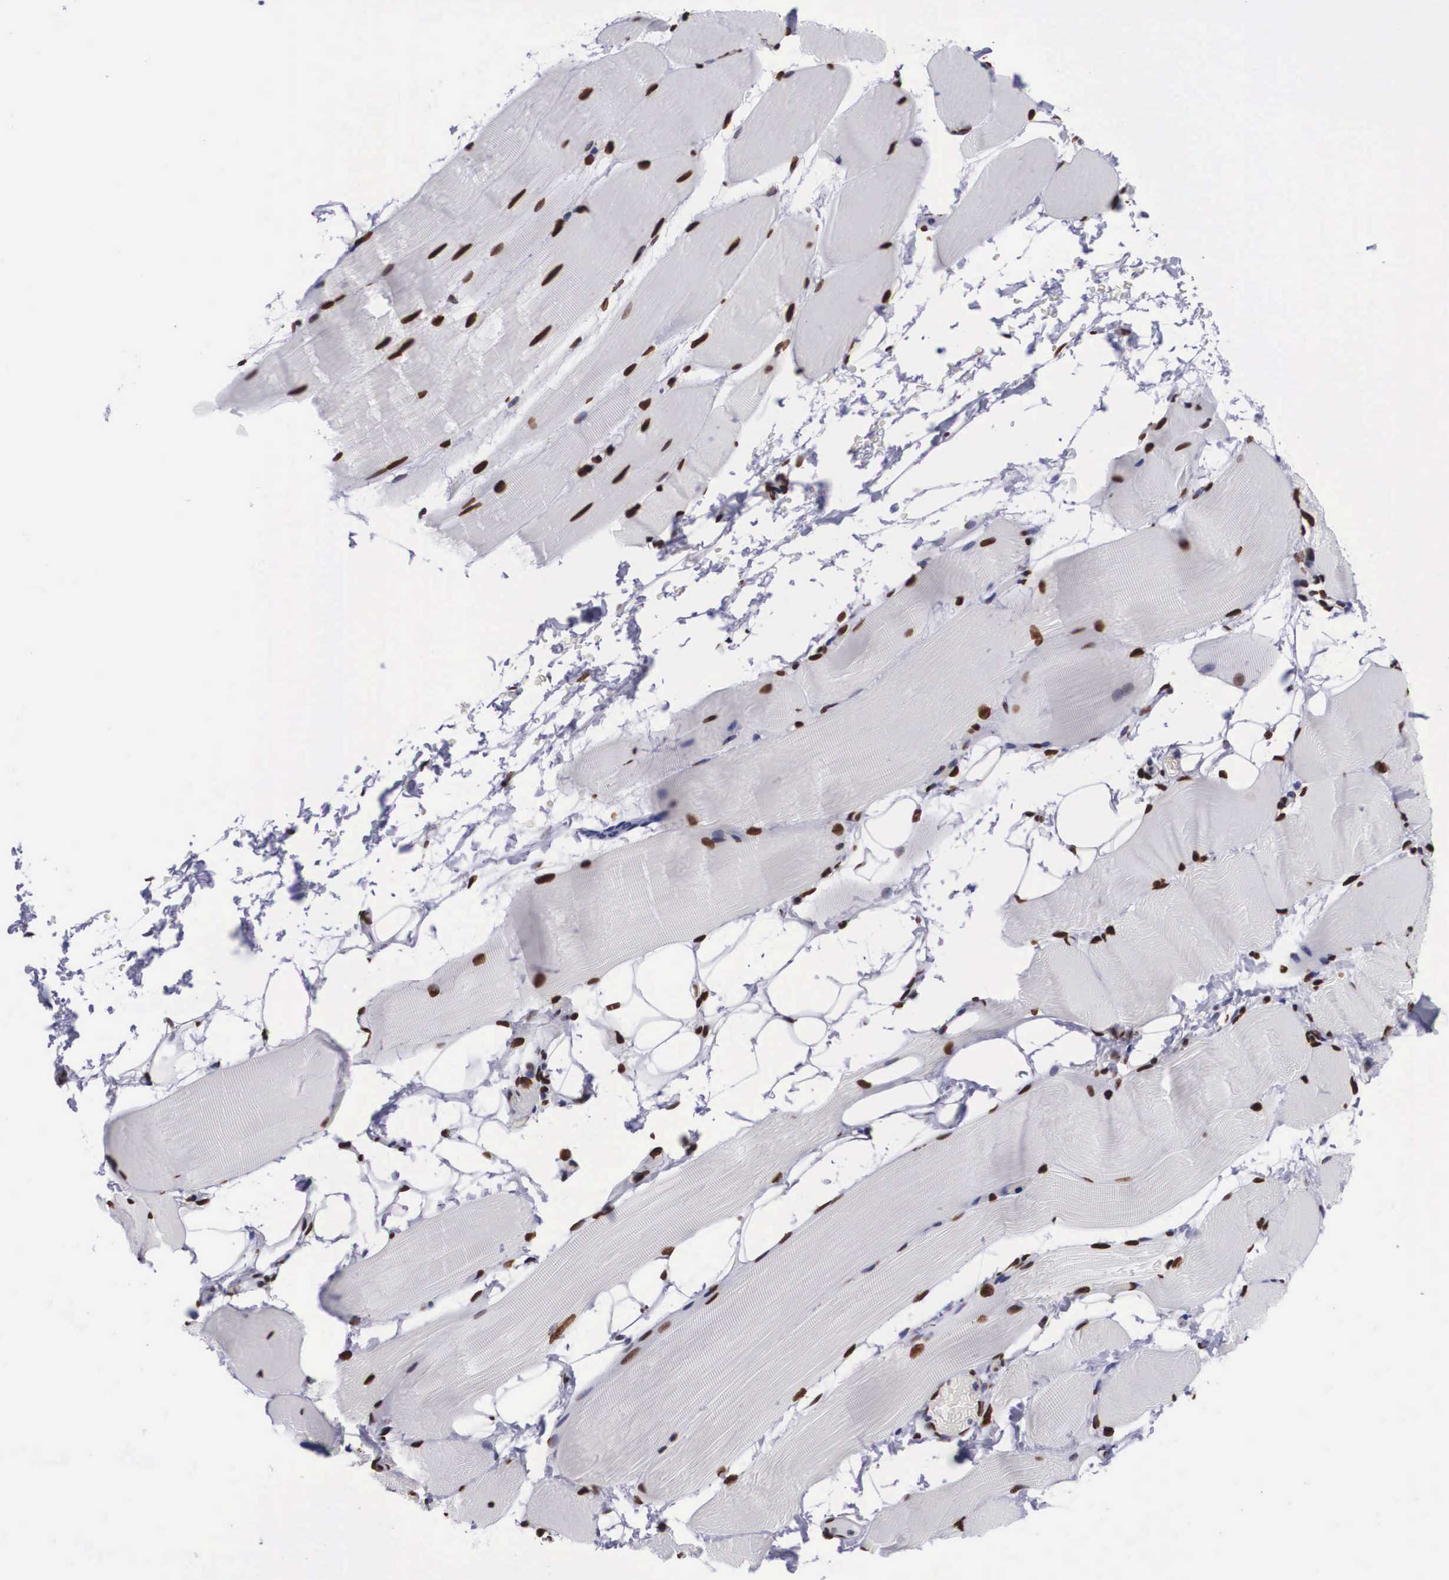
{"staining": {"intensity": "strong", "quantity": ">75%", "location": "nuclear"}, "tissue": "skeletal muscle", "cell_type": "Myocytes", "image_type": "normal", "snomed": [{"axis": "morphology", "description": "Normal tissue, NOS"}, {"axis": "topography", "description": "Skeletal muscle"}, {"axis": "topography", "description": "Parathyroid gland"}], "caption": "Immunohistochemistry (DAB) staining of benign skeletal muscle reveals strong nuclear protein expression in about >75% of myocytes. The protein of interest is stained brown, and the nuclei are stained in blue (DAB IHC with brightfield microscopy, high magnification).", "gene": "MECP2", "patient": {"sex": "female", "age": 37}}